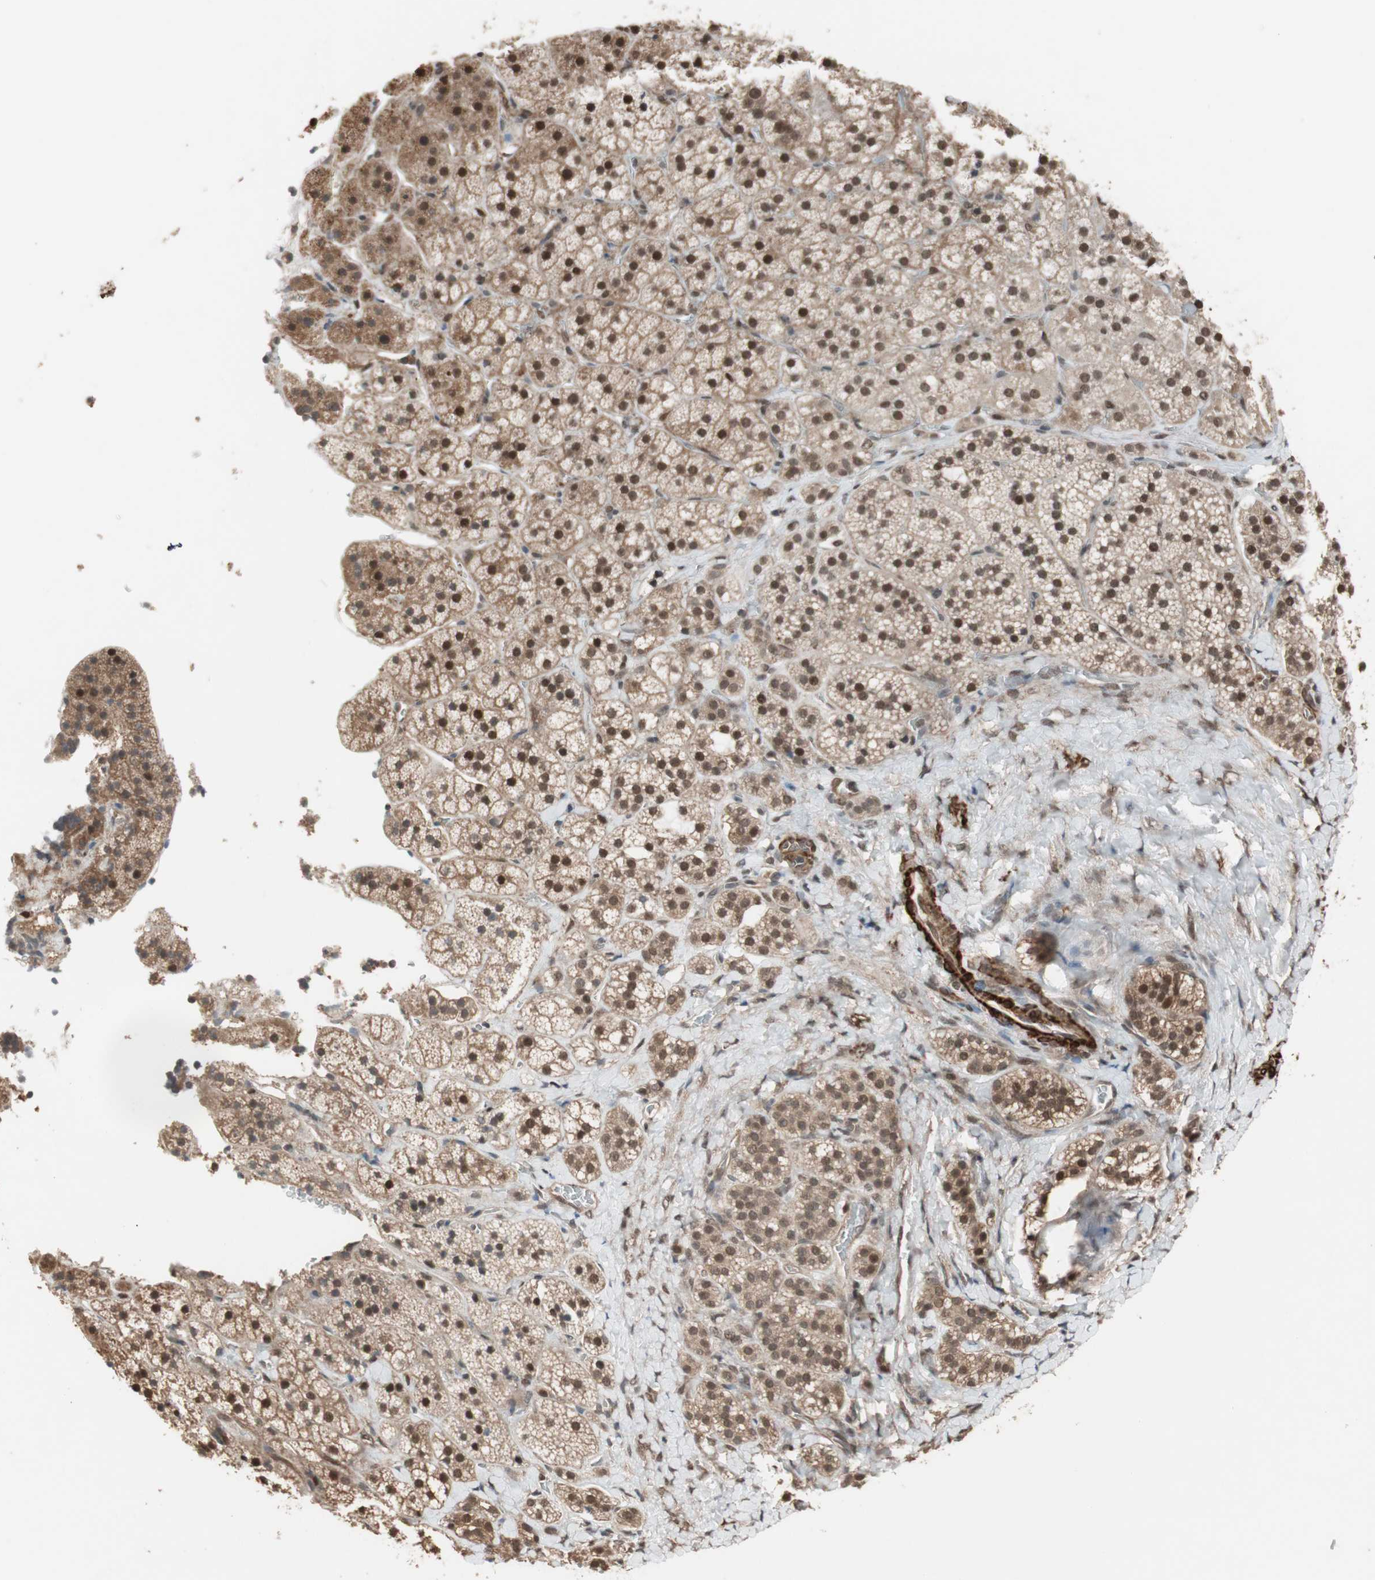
{"staining": {"intensity": "moderate", "quantity": "25%-75%", "location": "cytoplasmic/membranous,nuclear"}, "tissue": "adrenal gland", "cell_type": "Glandular cells", "image_type": "normal", "snomed": [{"axis": "morphology", "description": "Normal tissue, NOS"}, {"axis": "topography", "description": "Adrenal gland"}], "caption": "This image displays immunohistochemistry staining of unremarkable human adrenal gland, with medium moderate cytoplasmic/membranous,nuclear expression in approximately 25%-75% of glandular cells.", "gene": "DRAP1", "patient": {"sex": "female", "age": 44}}